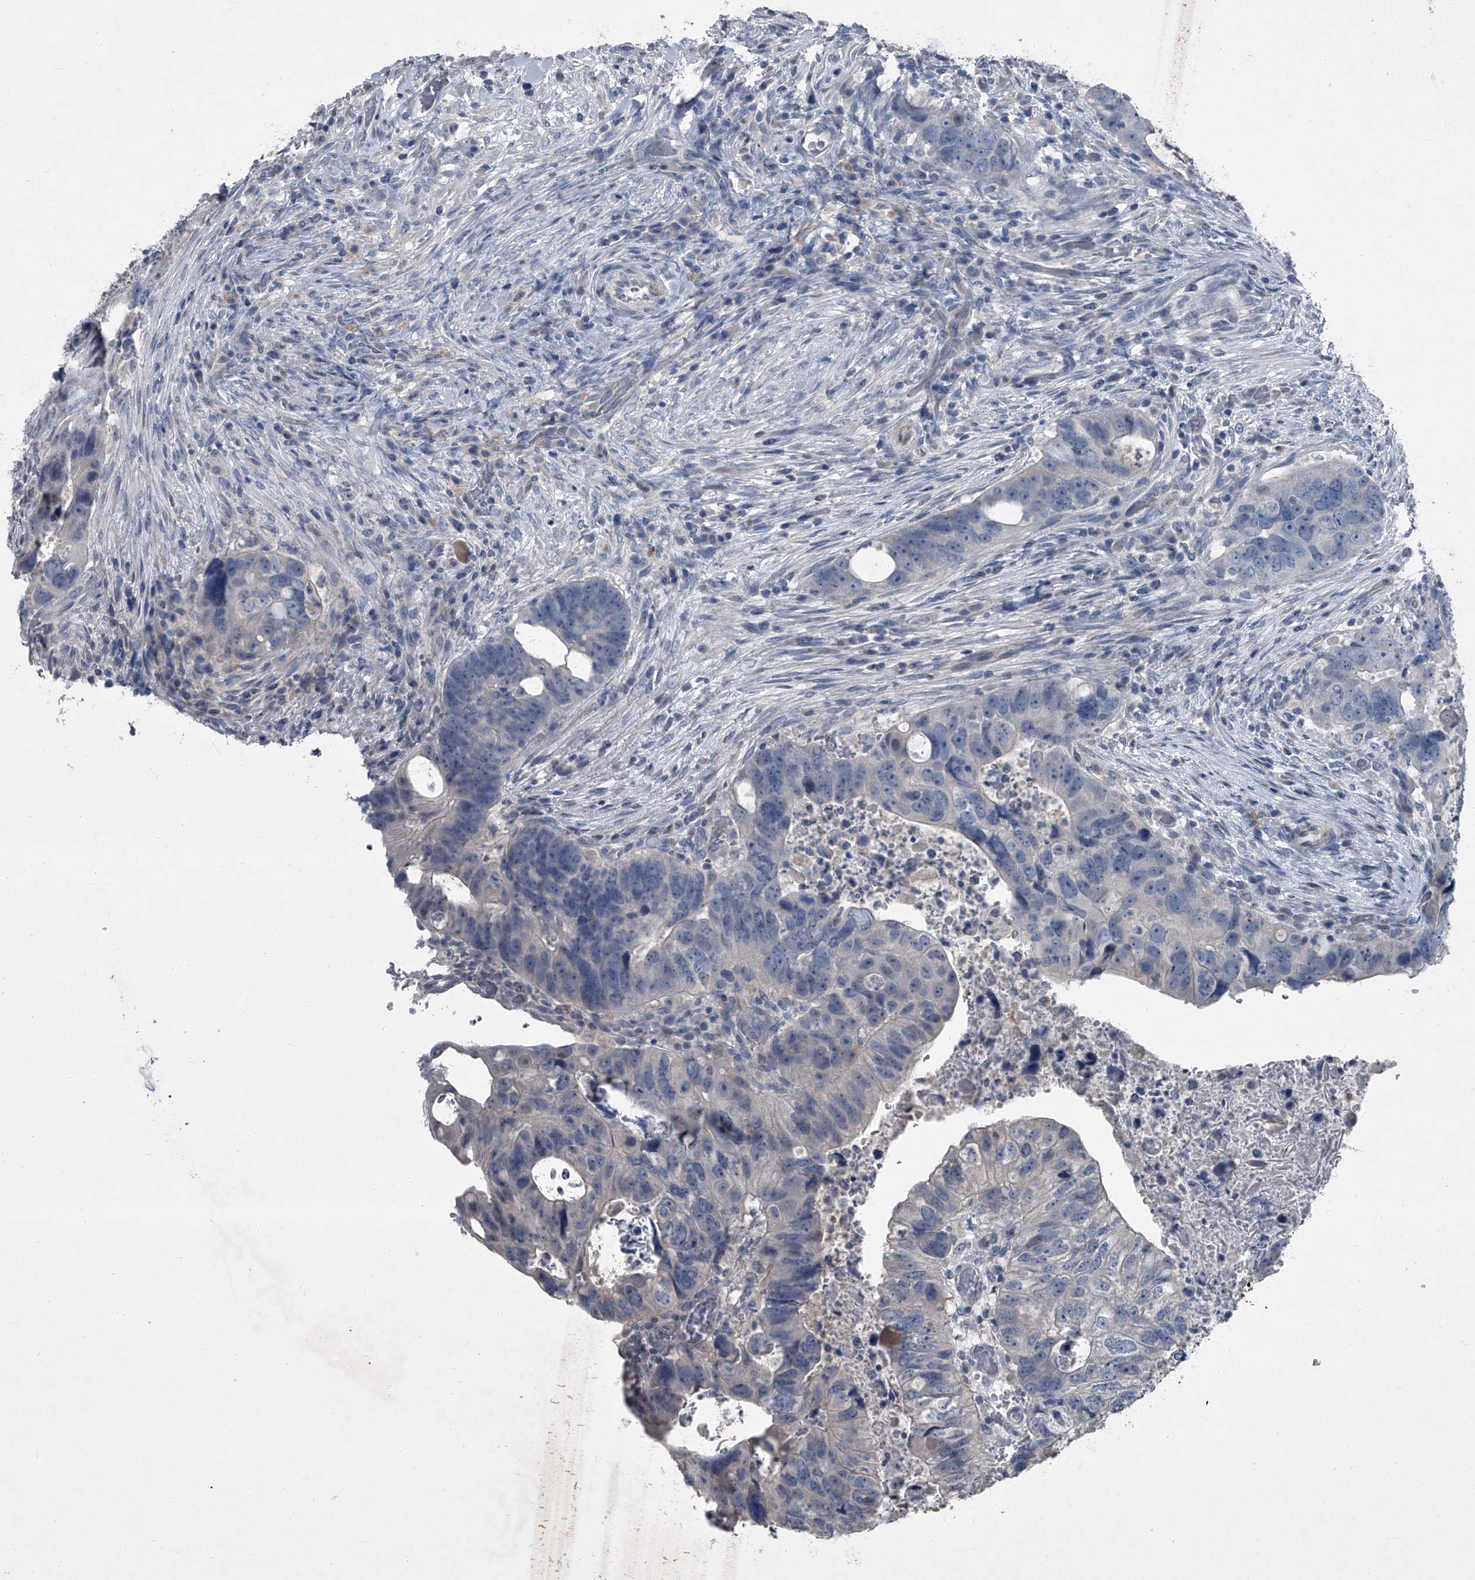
{"staining": {"intensity": "negative", "quantity": "none", "location": "none"}, "tissue": "colorectal cancer", "cell_type": "Tumor cells", "image_type": "cancer", "snomed": [{"axis": "morphology", "description": "Adenocarcinoma, NOS"}, {"axis": "topography", "description": "Rectum"}], "caption": "Adenocarcinoma (colorectal) stained for a protein using immunohistochemistry (IHC) shows no staining tumor cells.", "gene": "HEPHL1", "patient": {"sex": "male", "age": 59}}